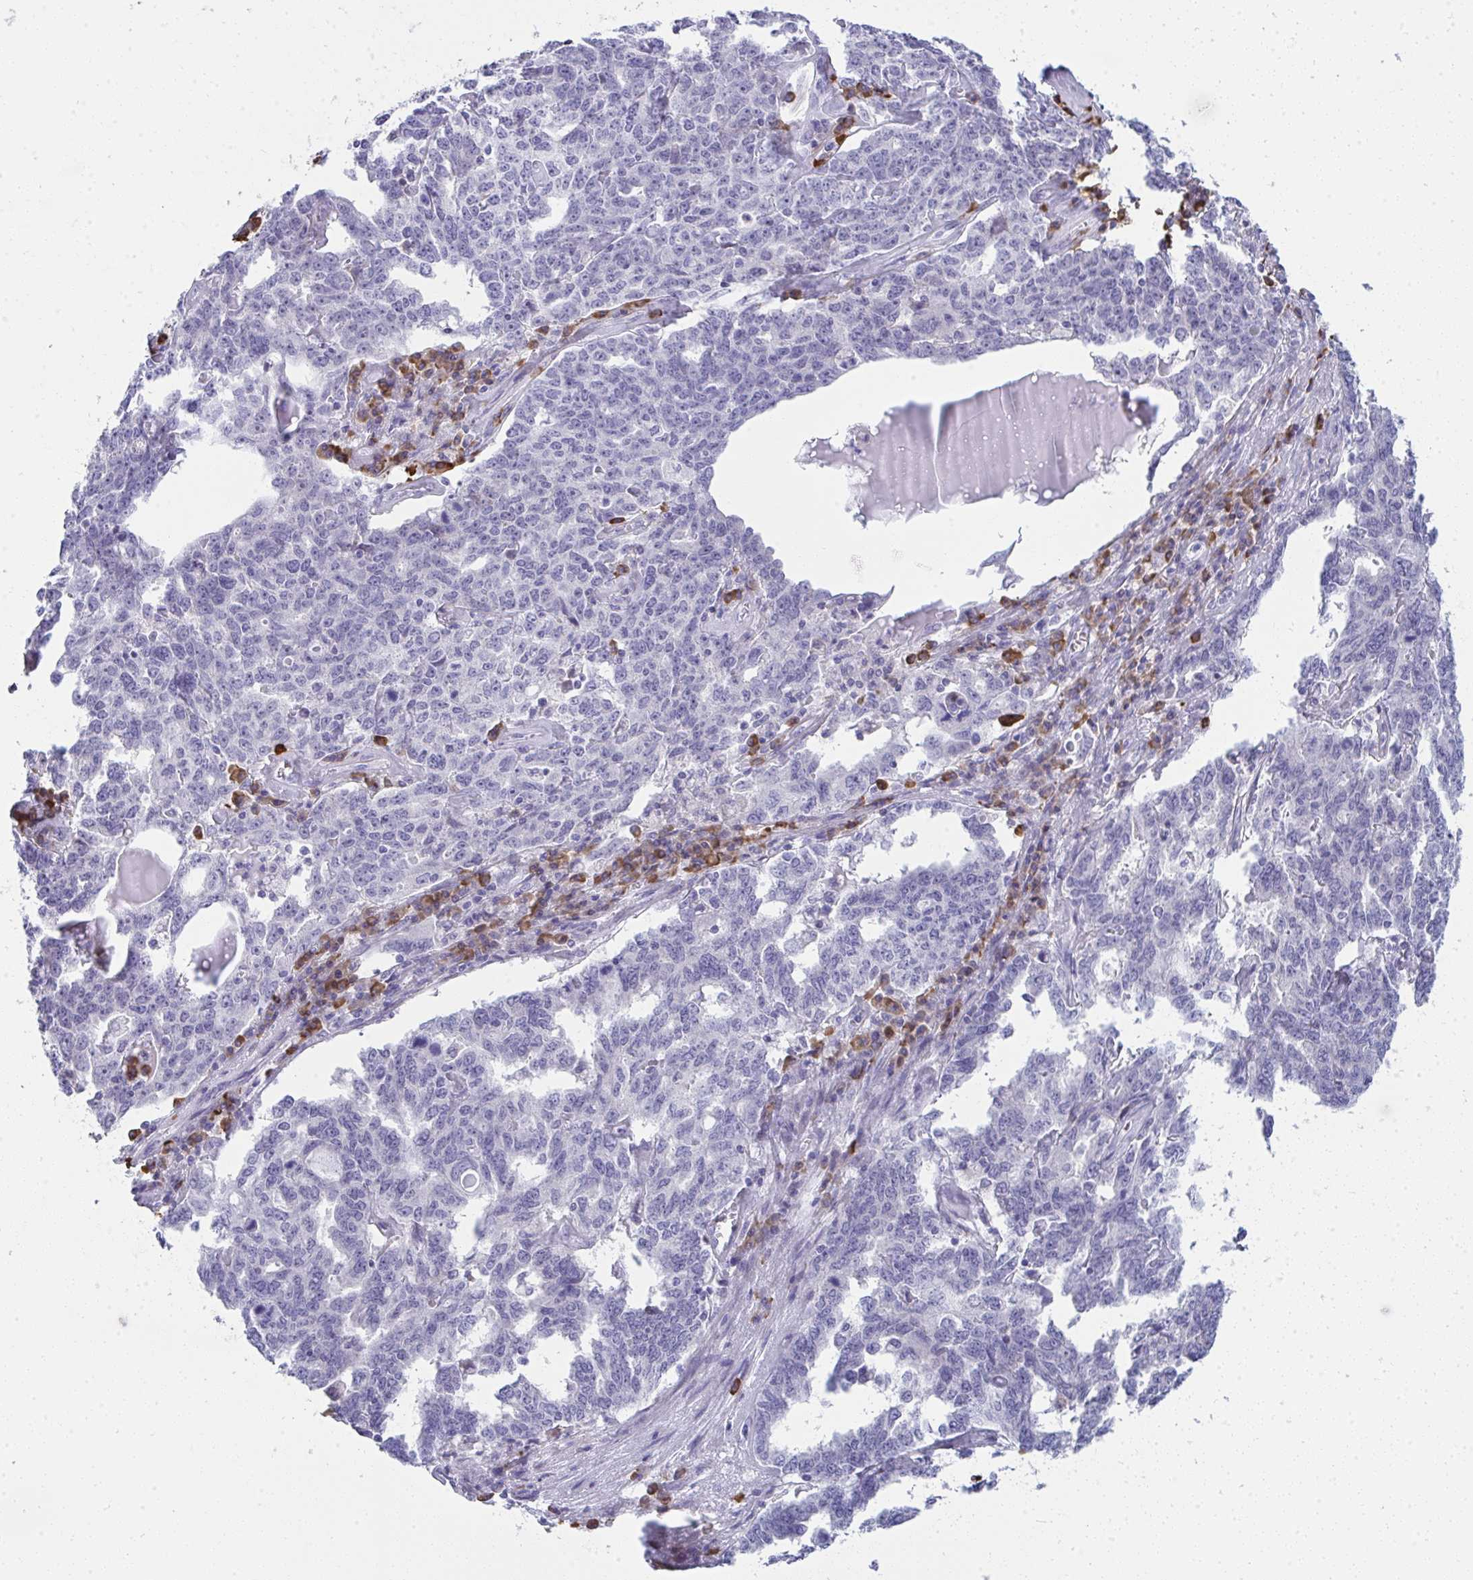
{"staining": {"intensity": "negative", "quantity": "none", "location": "none"}, "tissue": "ovarian cancer", "cell_type": "Tumor cells", "image_type": "cancer", "snomed": [{"axis": "morphology", "description": "Carcinoma, endometroid"}, {"axis": "topography", "description": "Ovary"}], "caption": "Micrograph shows no significant protein positivity in tumor cells of ovarian endometroid carcinoma. The staining is performed using DAB brown chromogen with nuclei counter-stained in using hematoxylin.", "gene": "PUS7L", "patient": {"sex": "female", "age": 62}}